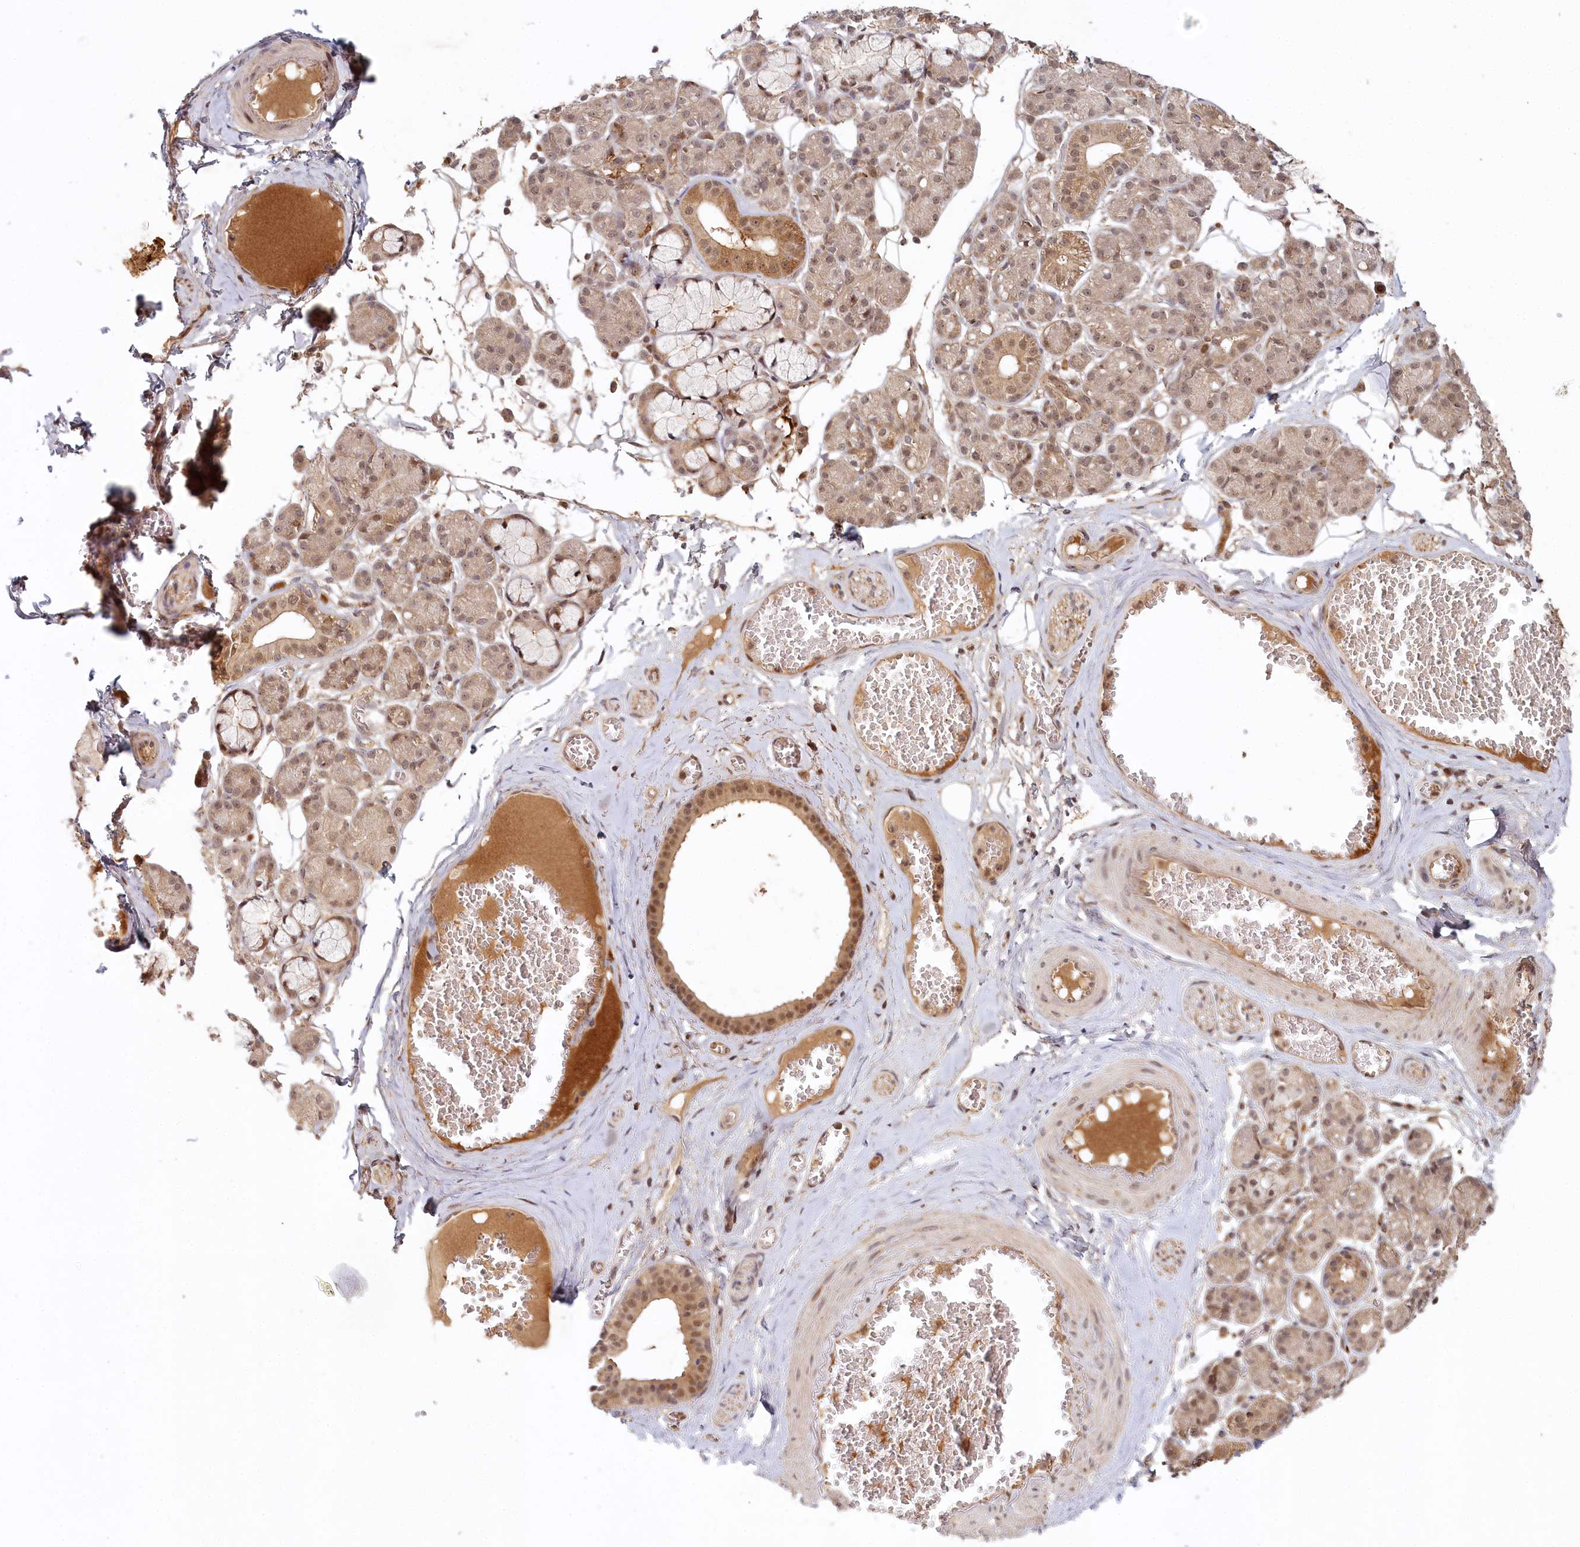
{"staining": {"intensity": "moderate", "quantity": ">75%", "location": "cytoplasmic/membranous,nuclear"}, "tissue": "salivary gland", "cell_type": "Glandular cells", "image_type": "normal", "snomed": [{"axis": "morphology", "description": "Normal tissue, NOS"}, {"axis": "topography", "description": "Salivary gland"}], "caption": "Moderate cytoplasmic/membranous,nuclear staining for a protein is present in about >75% of glandular cells of benign salivary gland using IHC.", "gene": "WAPL", "patient": {"sex": "male", "age": 63}}